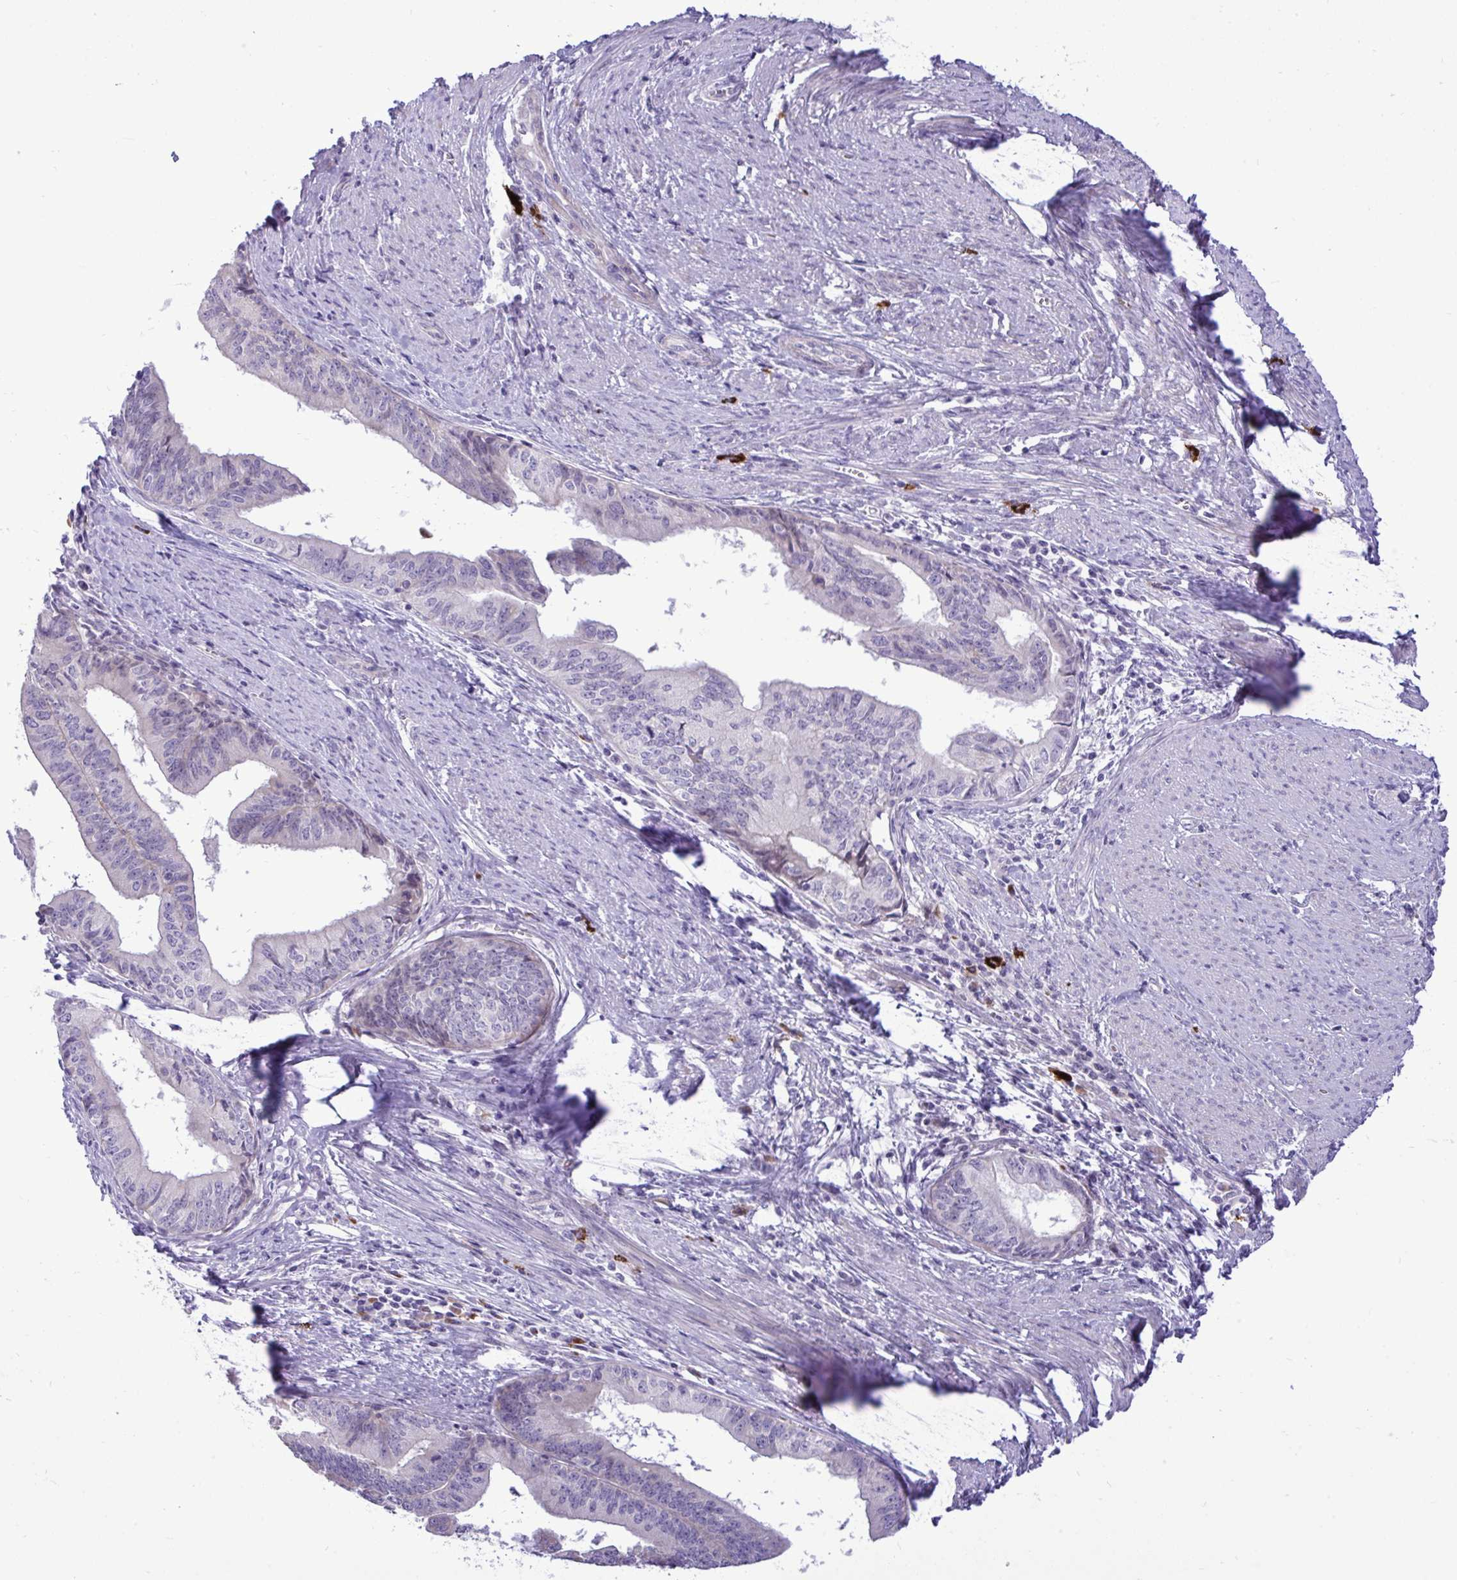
{"staining": {"intensity": "negative", "quantity": "none", "location": "none"}, "tissue": "endometrial cancer", "cell_type": "Tumor cells", "image_type": "cancer", "snomed": [{"axis": "morphology", "description": "Adenocarcinoma, NOS"}, {"axis": "topography", "description": "Endometrium"}], "caption": "Tumor cells show no significant positivity in endometrial cancer.", "gene": "SPAG1", "patient": {"sex": "female", "age": 65}}